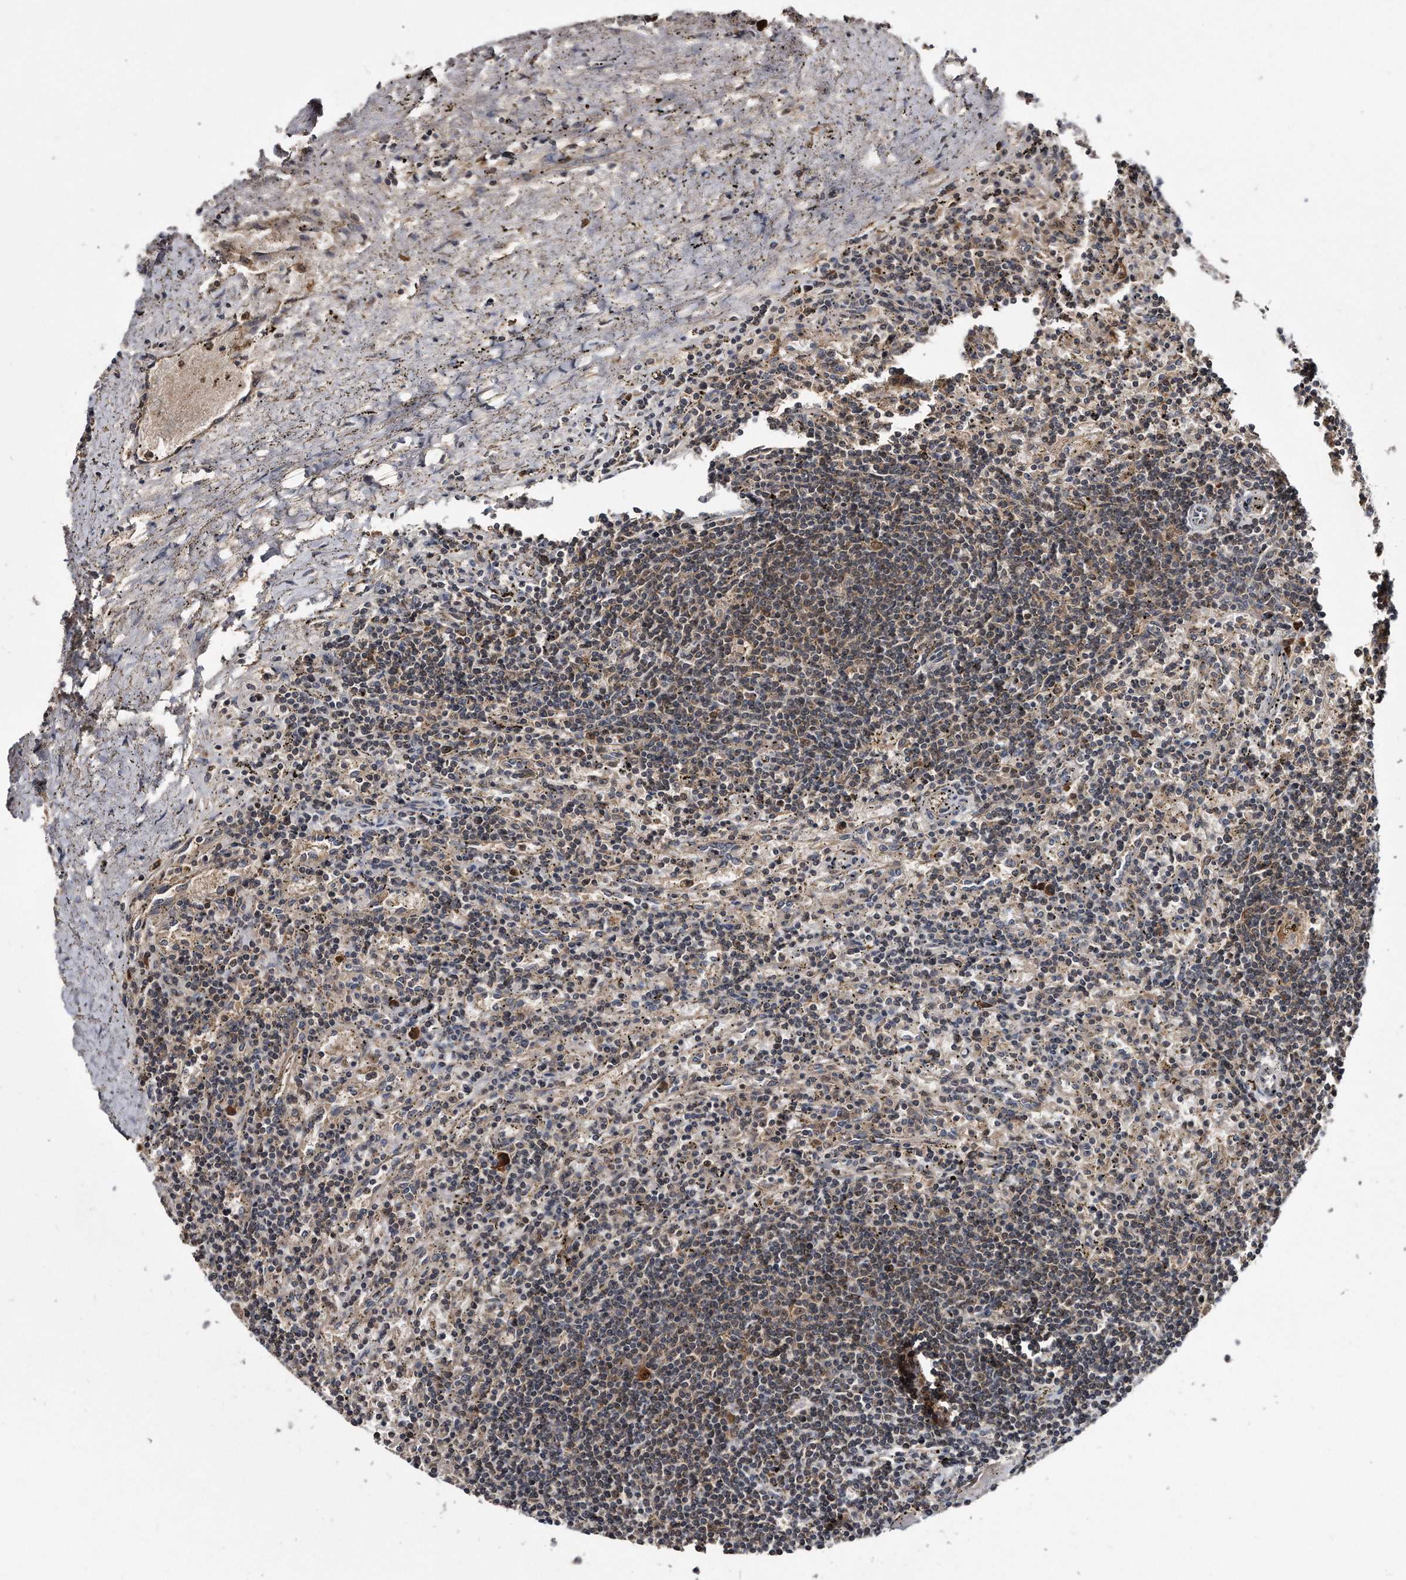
{"staining": {"intensity": "weak", "quantity": "25%-75%", "location": "cytoplasmic/membranous"}, "tissue": "lymphoma", "cell_type": "Tumor cells", "image_type": "cancer", "snomed": [{"axis": "morphology", "description": "Malignant lymphoma, non-Hodgkin's type, Low grade"}, {"axis": "topography", "description": "Spleen"}], "caption": "High-magnification brightfield microscopy of low-grade malignant lymphoma, non-Hodgkin's type stained with DAB (brown) and counterstained with hematoxylin (blue). tumor cells exhibit weak cytoplasmic/membranous expression is present in about25%-75% of cells. Nuclei are stained in blue.", "gene": "FAM136A", "patient": {"sex": "male", "age": 76}}